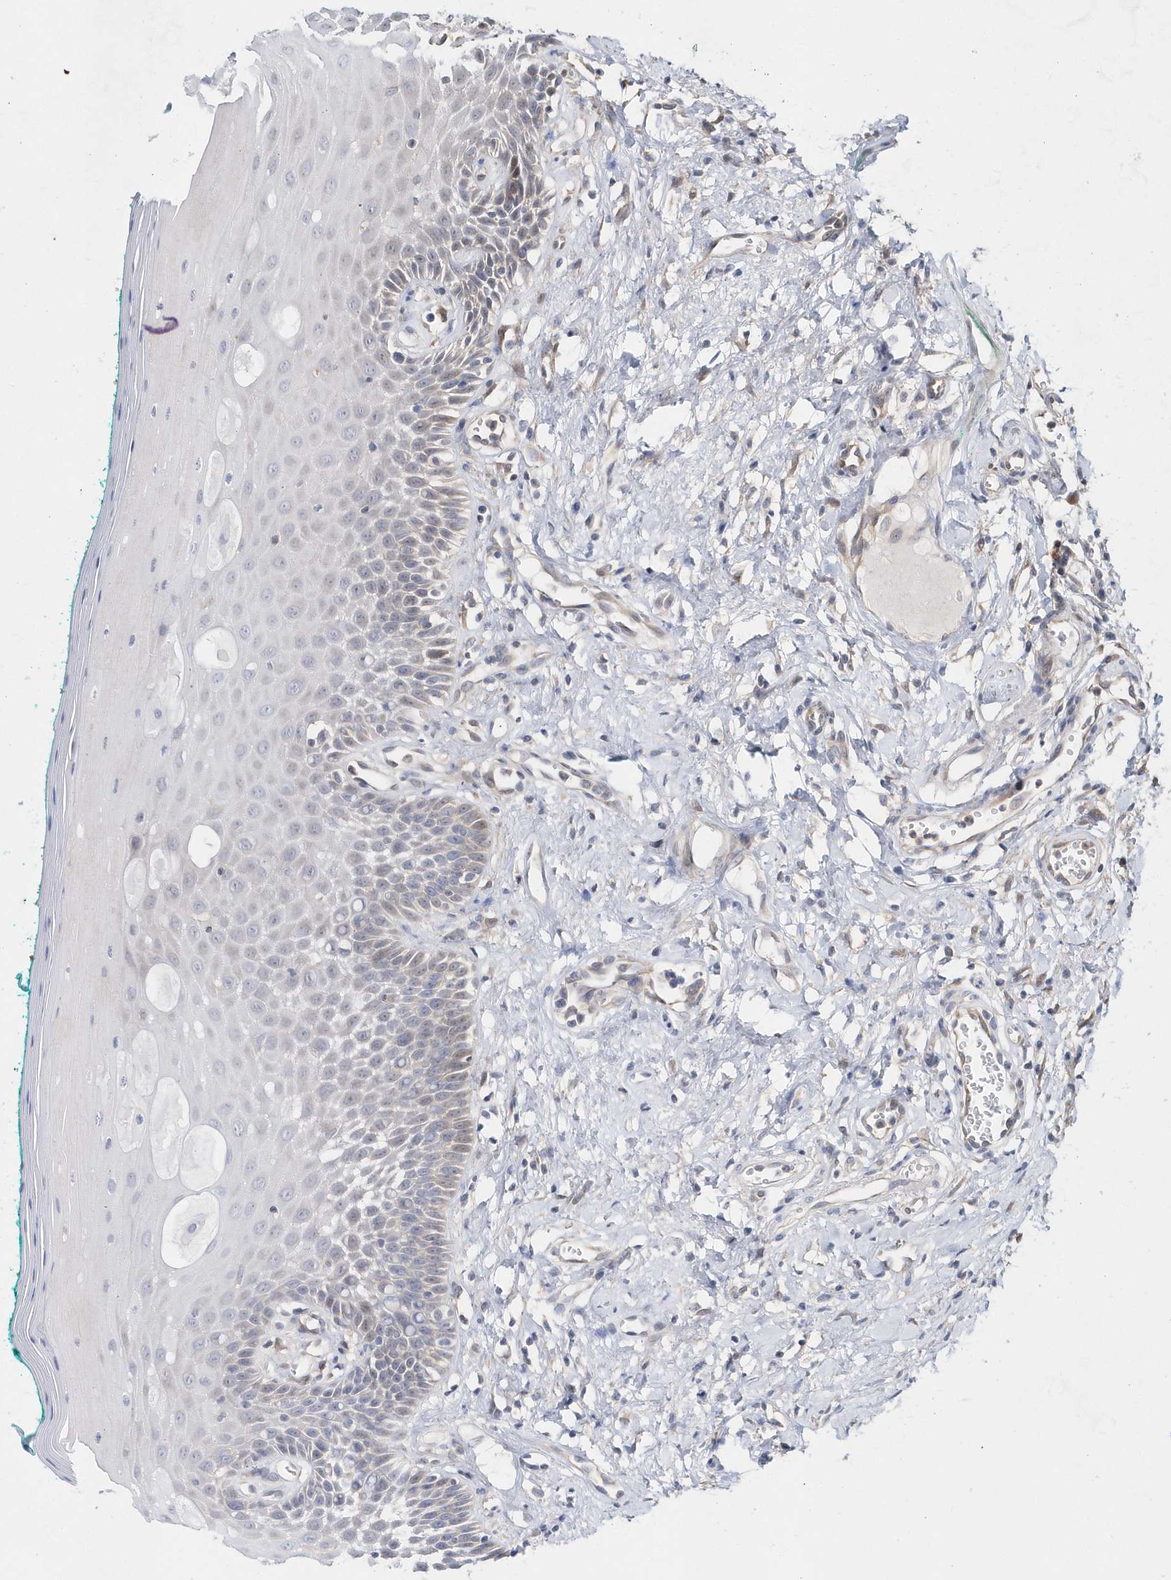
{"staining": {"intensity": "weak", "quantity": "<25%", "location": "cytoplasmic/membranous"}, "tissue": "oral mucosa", "cell_type": "Squamous epithelial cells", "image_type": "normal", "snomed": [{"axis": "morphology", "description": "Normal tissue, NOS"}, {"axis": "topography", "description": "Oral tissue"}], "caption": "IHC histopathology image of normal human oral mucosa stained for a protein (brown), which reveals no positivity in squamous epithelial cells. Nuclei are stained in blue.", "gene": "BDH2", "patient": {"sex": "female", "age": 70}}